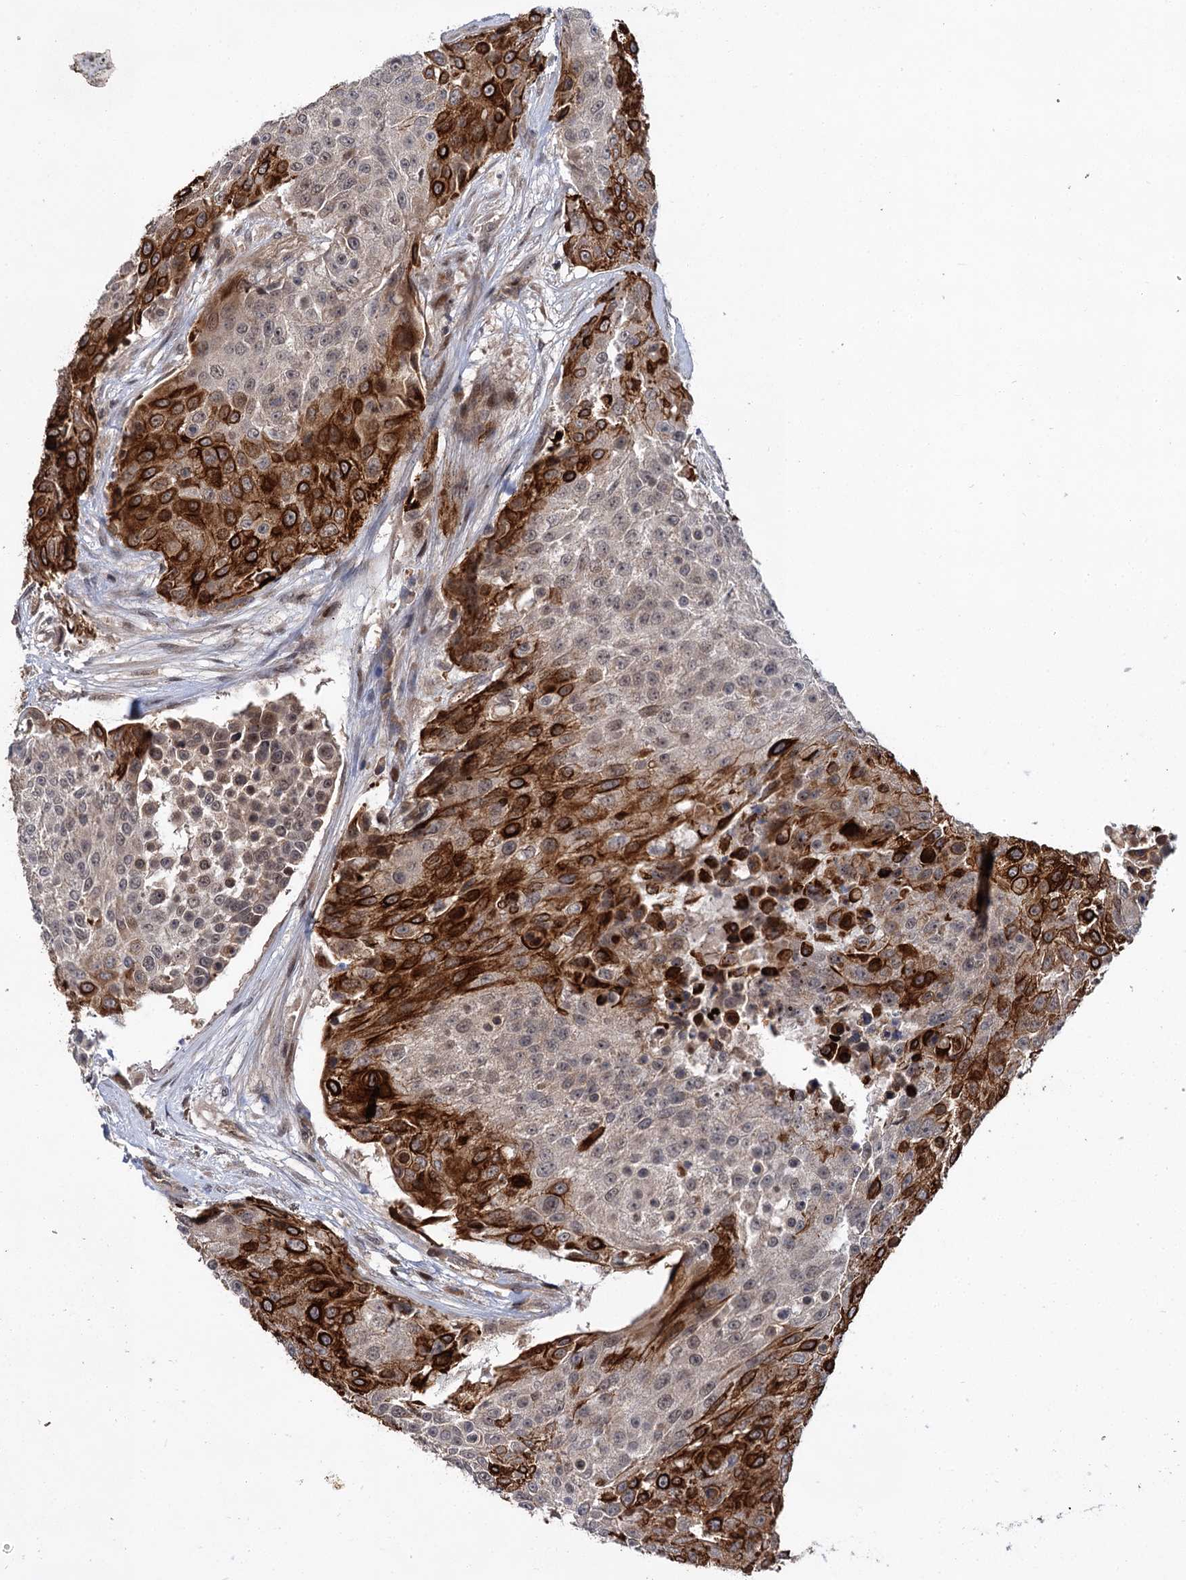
{"staining": {"intensity": "strong", "quantity": "25%-75%", "location": "cytoplasmic/membranous,nuclear"}, "tissue": "urothelial cancer", "cell_type": "Tumor cells", "image_type": "cancer", "snomed": [{"axis": "morphology", "description": "Urothelial carcinoma, High grade"}, {"axis": "topography", "description": "Urinary bladder"}], "caption": "High-grade urothelial carcinoma stained for a protein reveals strong cytoplasmic/membranous and nuclear positivity in tumor cells.", "gene": "ABLIM1", "patient": {"sex": "female", "age": 63}}